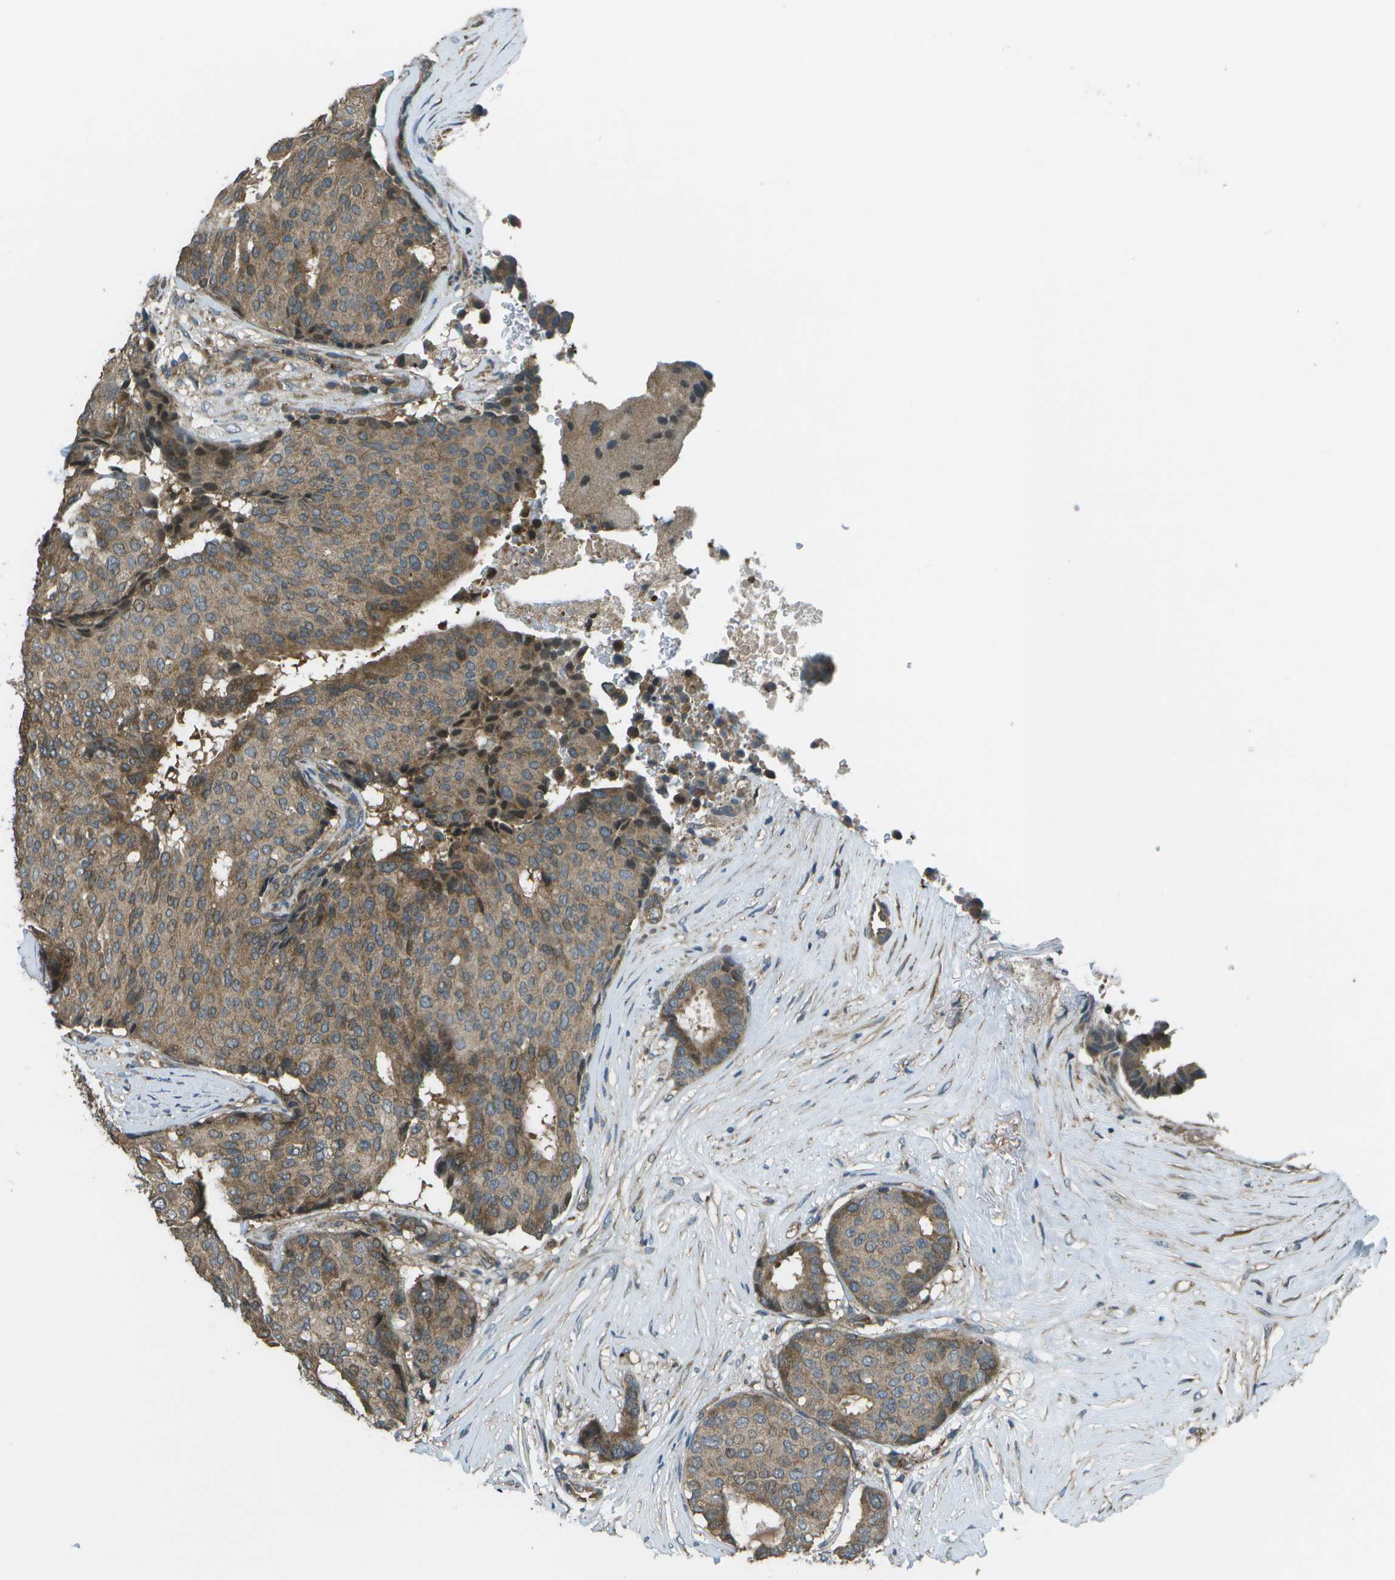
{"staining": {"intensity": "moderate", "quantity": ">75%", "location": "cytoplasmic/membranous"}, "tissue": "breast cancer", "cell_type": "Tumor cells", "image_type": "cancer", "snomed": [{"axis": "morphology", "description": "Duct carcinoma"}, {"axis": "topography", "description": "Breast"}], "caption": "Moderate cytoplasmic/membranous protein expression is present in approximately >75% of tumor cells in breast cancer.", "gene": "PLPBP", "patient": {"sex": "female", "age": 75}}